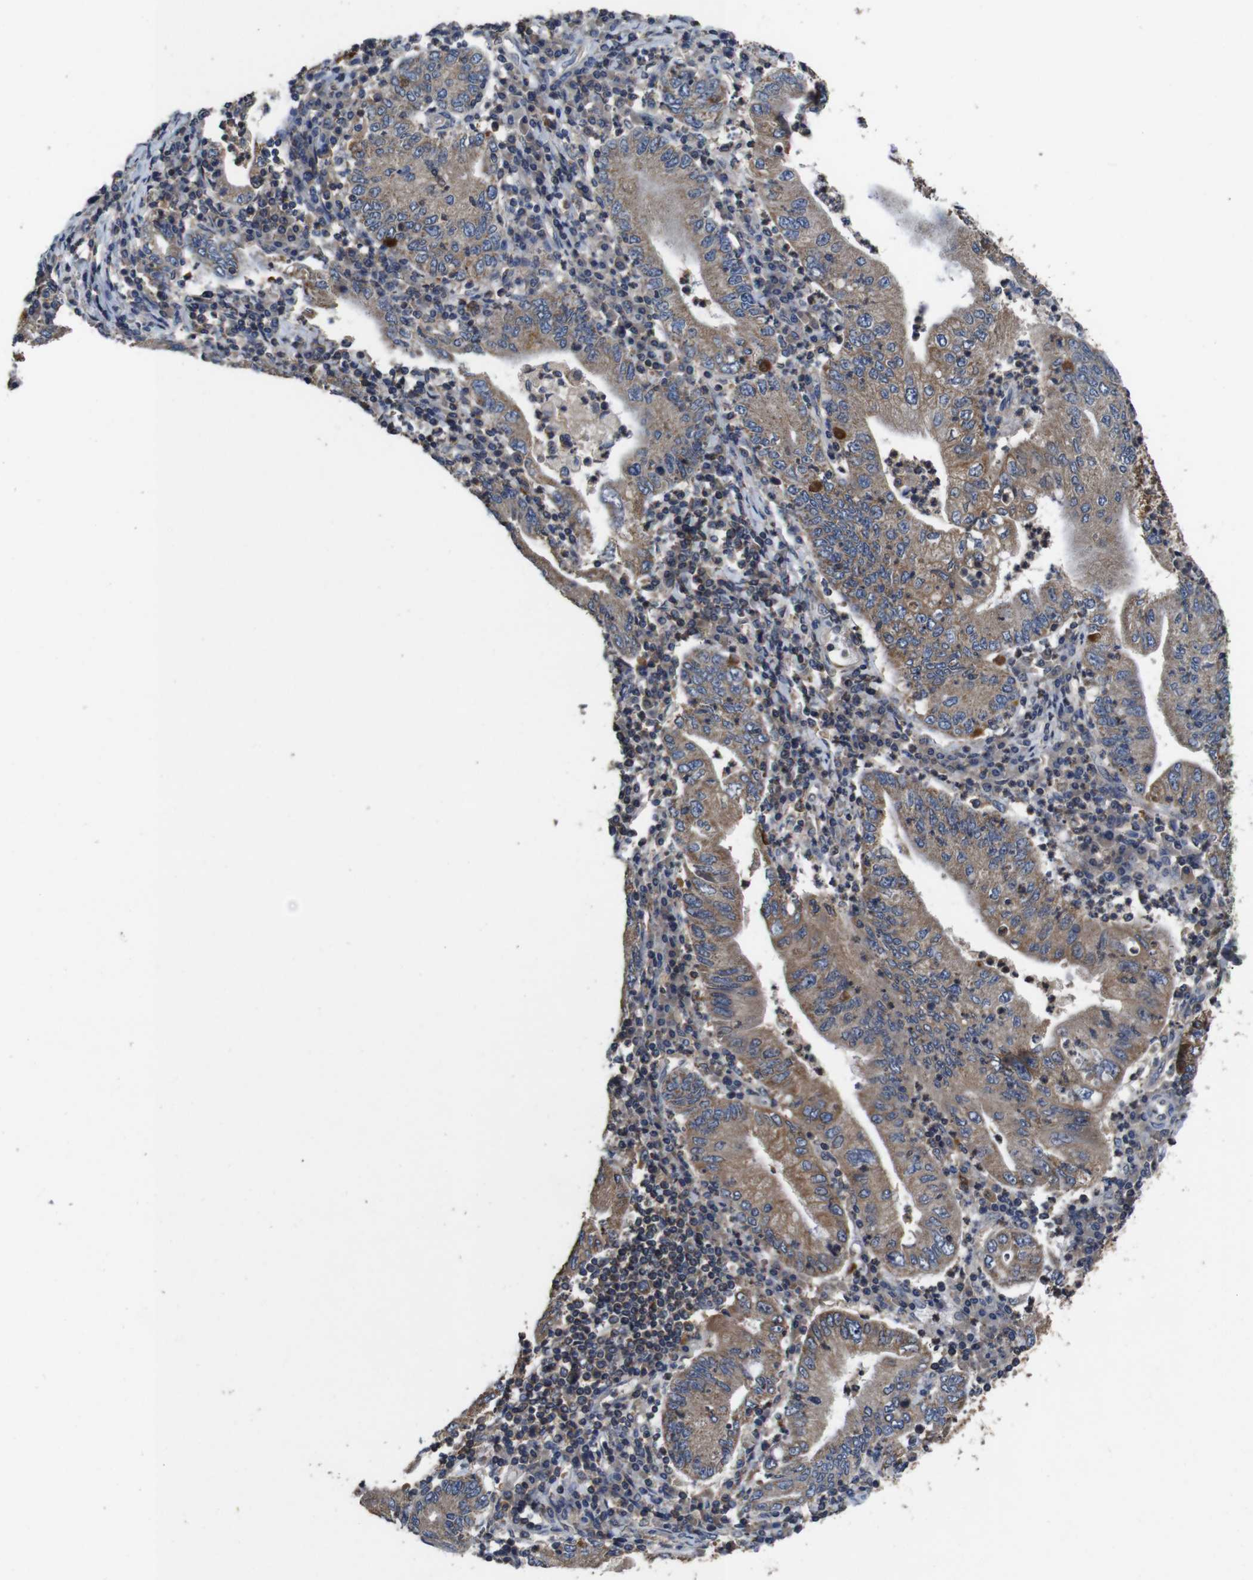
{"staining": {"intensity": "moderate", "quantity": ">75%", "location": "cytoplasmic/membranous"}, "tissue": "stomach cancer", "cell_type": "Tumor cells", "image_type": "cancer", "snomed": [{"axis": "morphology", "description": "Normal tissue, NOS"}, {"axis": "morphology", "description": "Adenocarcinoma, NOS"}, {"axis": "topography", "description": "Esophagus"}, {"axis": "topography", "description": "Stomach, upper"}, {"axis": "topography", "description": "Peripheral nerve tissue"}], "caption": "The micrograph shows a brown stain indicating the presence of a protein in the cytoplasmic/membranous of tumor cells in stomach adenocarcinoma.", "gene": "GLIPR1", "patient": {"sex": "male", "age": 62}}